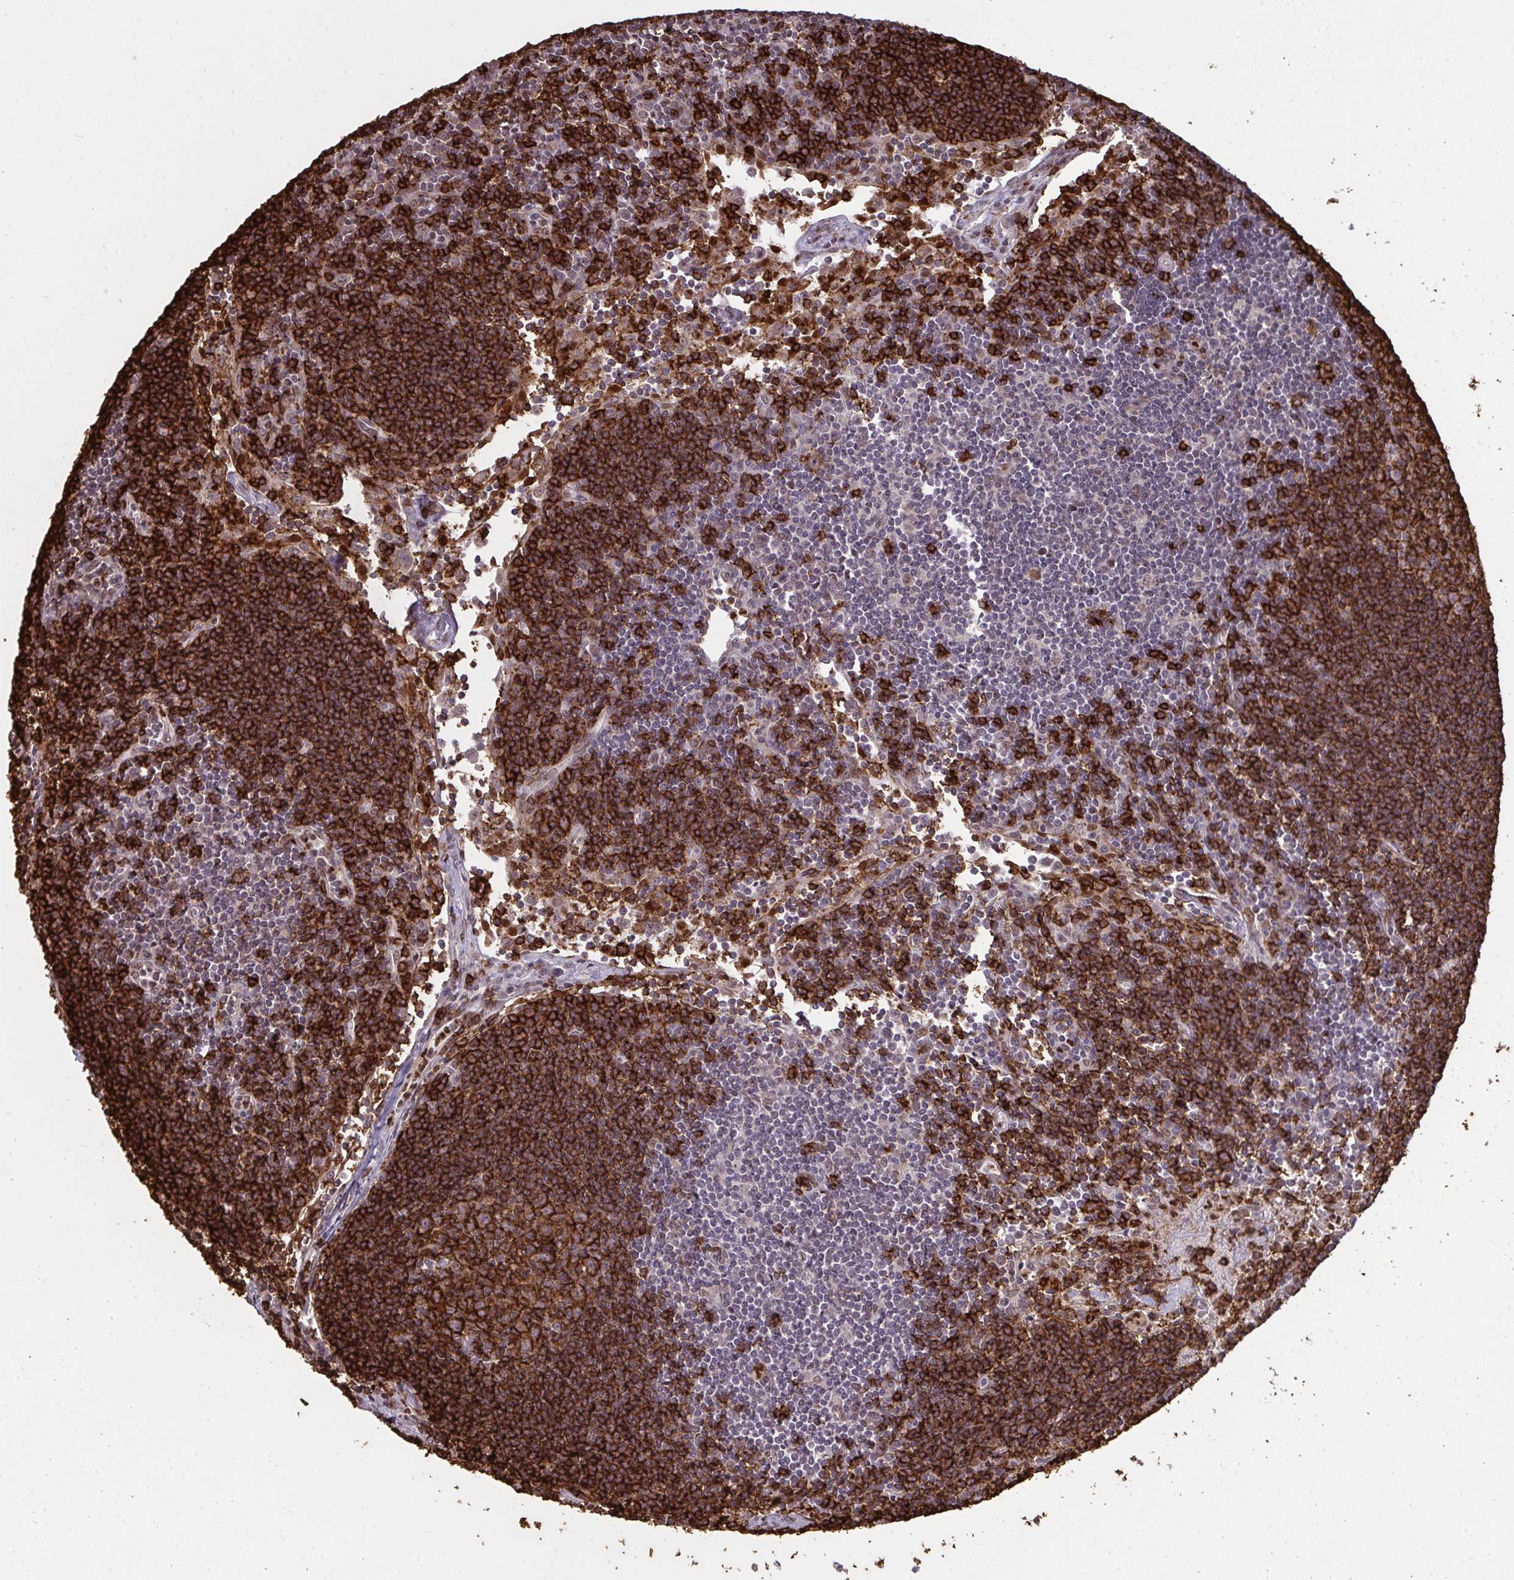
{"staining": {"intensity": "strong", "quantity": ">75%", "location": "cytoplasmic/membranous"}, "tissue": "lymph node", "cell_type": "Germinal center cells", "image_type": "normal", "snomed": [{"axis": "morphology", "description": "Normal tissue, NOS"}, {"axis": "topography", "description": "Lymph node"}], "caption": "Unremarkable lymph node displays strong cytoplasmic/membranous expression in approximately >75% of germinal center cells, visualized by immunohistochemistry. (Stains: DAB in brown, nuclei in blue, Microscopy: brightfield microscopy at high magnification).", "gene": "UXT", "patient": {"sex": "female", "age": 29}}